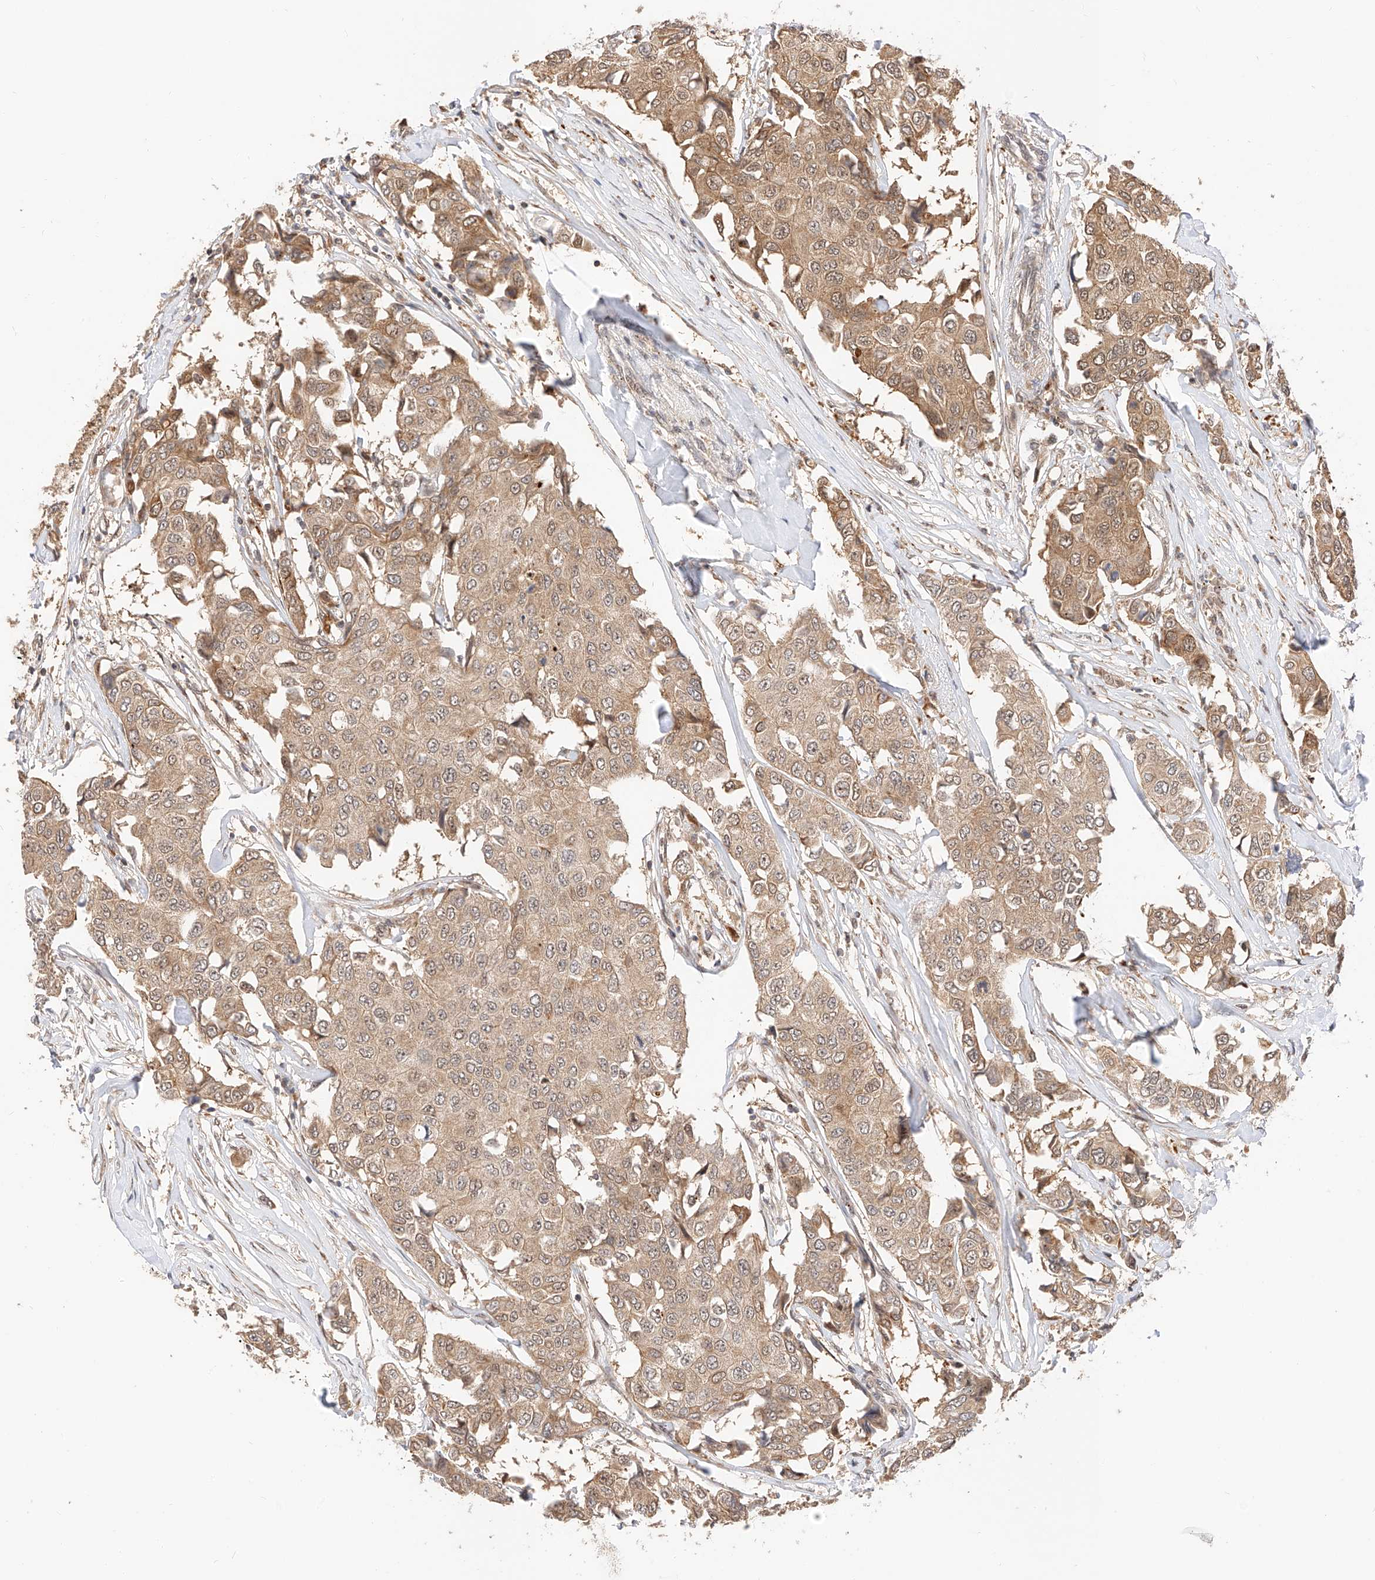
{"staining": {"intensity": "weak", "quantity": ">75%", "location": "cytoplasmic/membranous,nuclear"}, "tissue": "breast cancer", "cell_type": "Tumor cells", "image_type": "cancer", "snomed": [{"axis": "morphology", "description": "Duct carcinoma"}, {"axis": "topography", "description": "Breast"}], "caption": "Invasive ductal carcinoma (breast) tissue exhibits weak cytoplasmic/membranous and nuclear expression in approximately >75% of tumor cells, visualized by immunohistochemistry.", "gene": "EIF4H", "patient": {"sex": "female", "age": 80}}